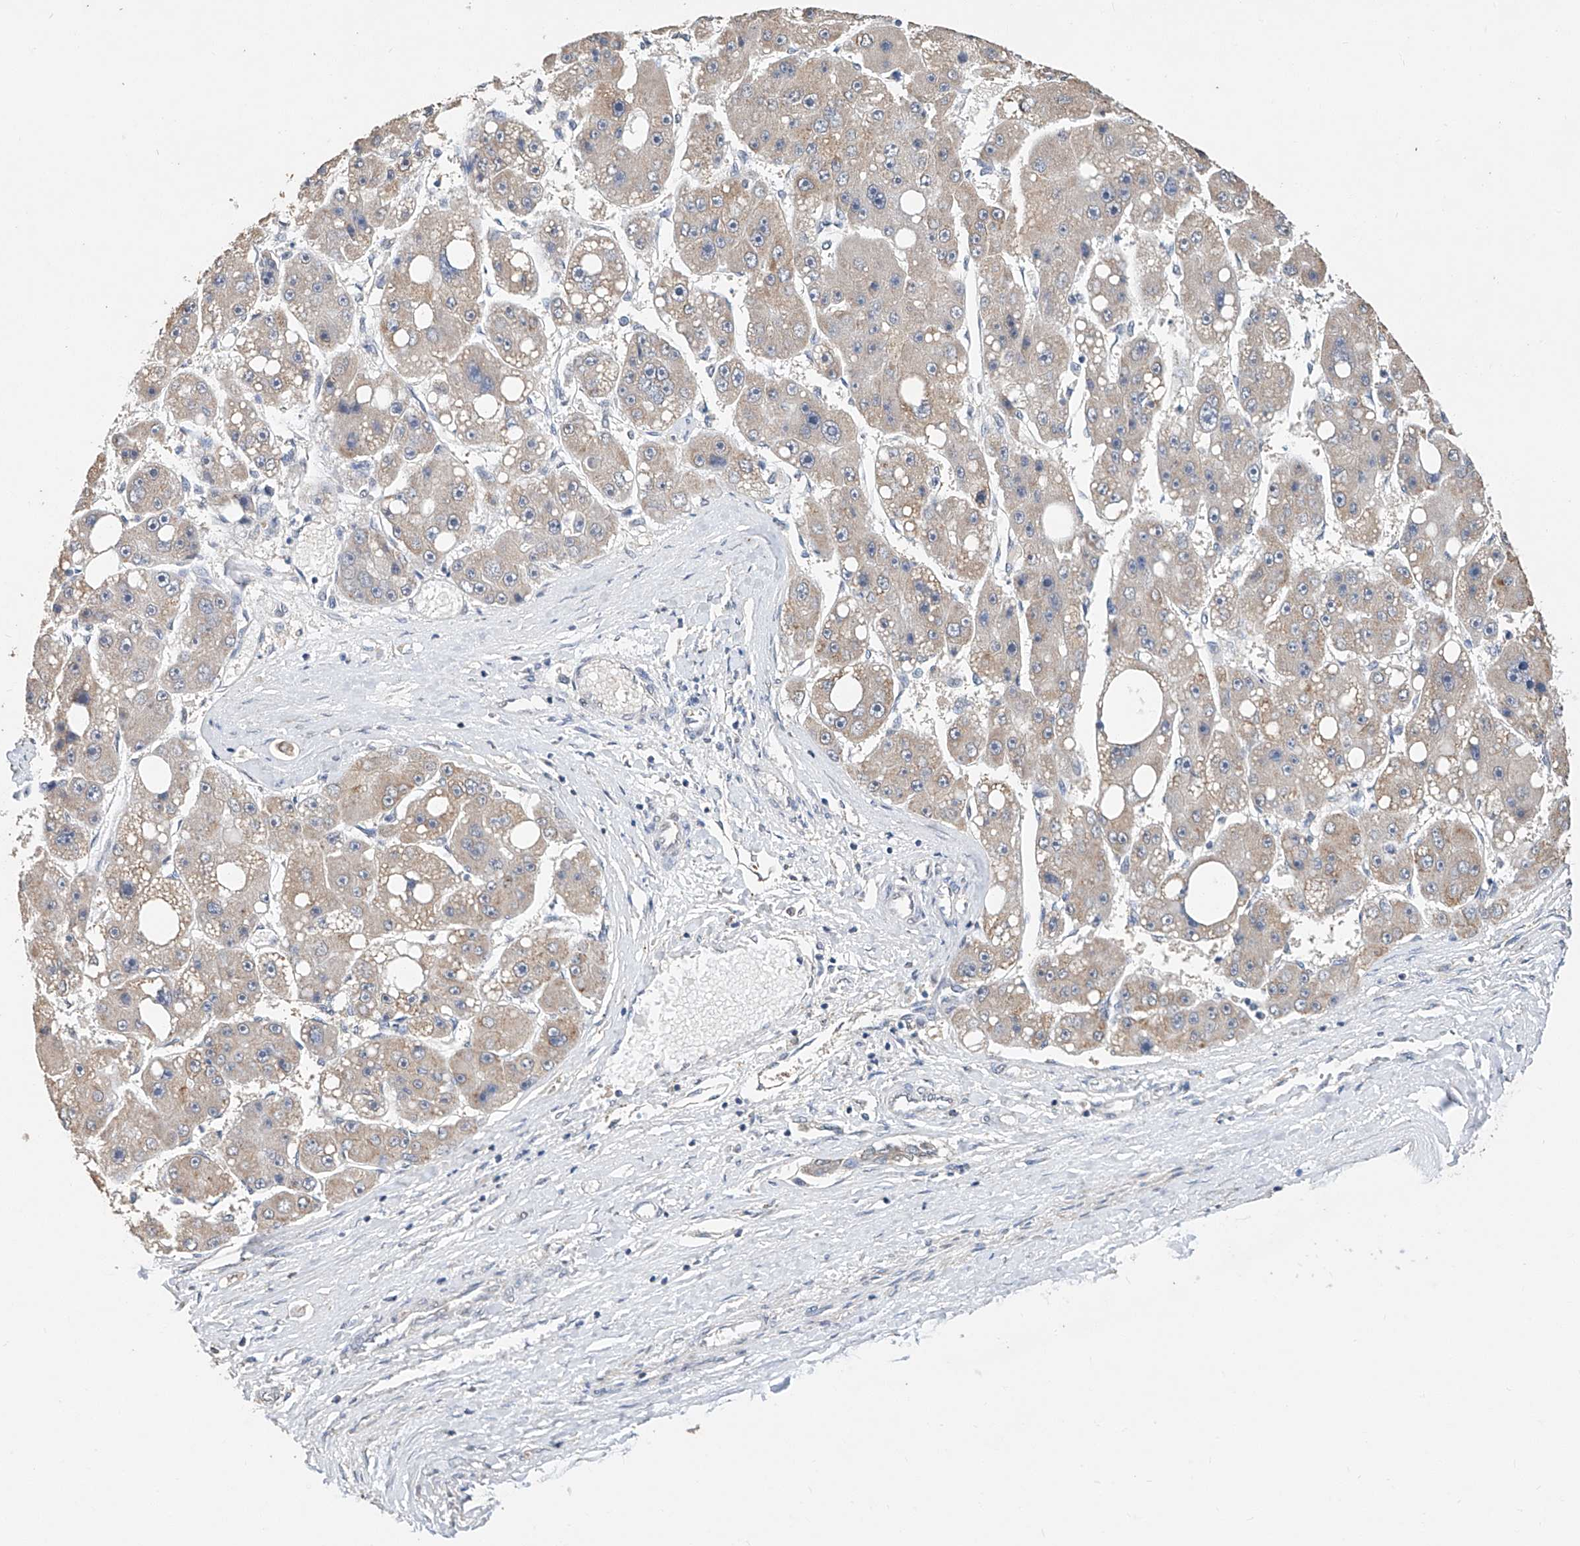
{"staining": {"intensity": "weak", "quantity": "<25%", "location": "cytoplasmic/membranous"}, "tissue": "liver cancer", "cell_type": "Tumor cells", "image_type": "cancer", "snomed": [{"axis": "morphology", "description": "Carcinoma, Hepatocellular, NOS"}, {"axis": "topography", "description": "Liver"}], "caption": "This is an immunohistochemistry (IHC) histopathology image of liver cancer (hepatocellular carcinoma). There is no expression in tumor cells.", "gene": "CERS4", "patient": {"sex": "female", "age": 61}}